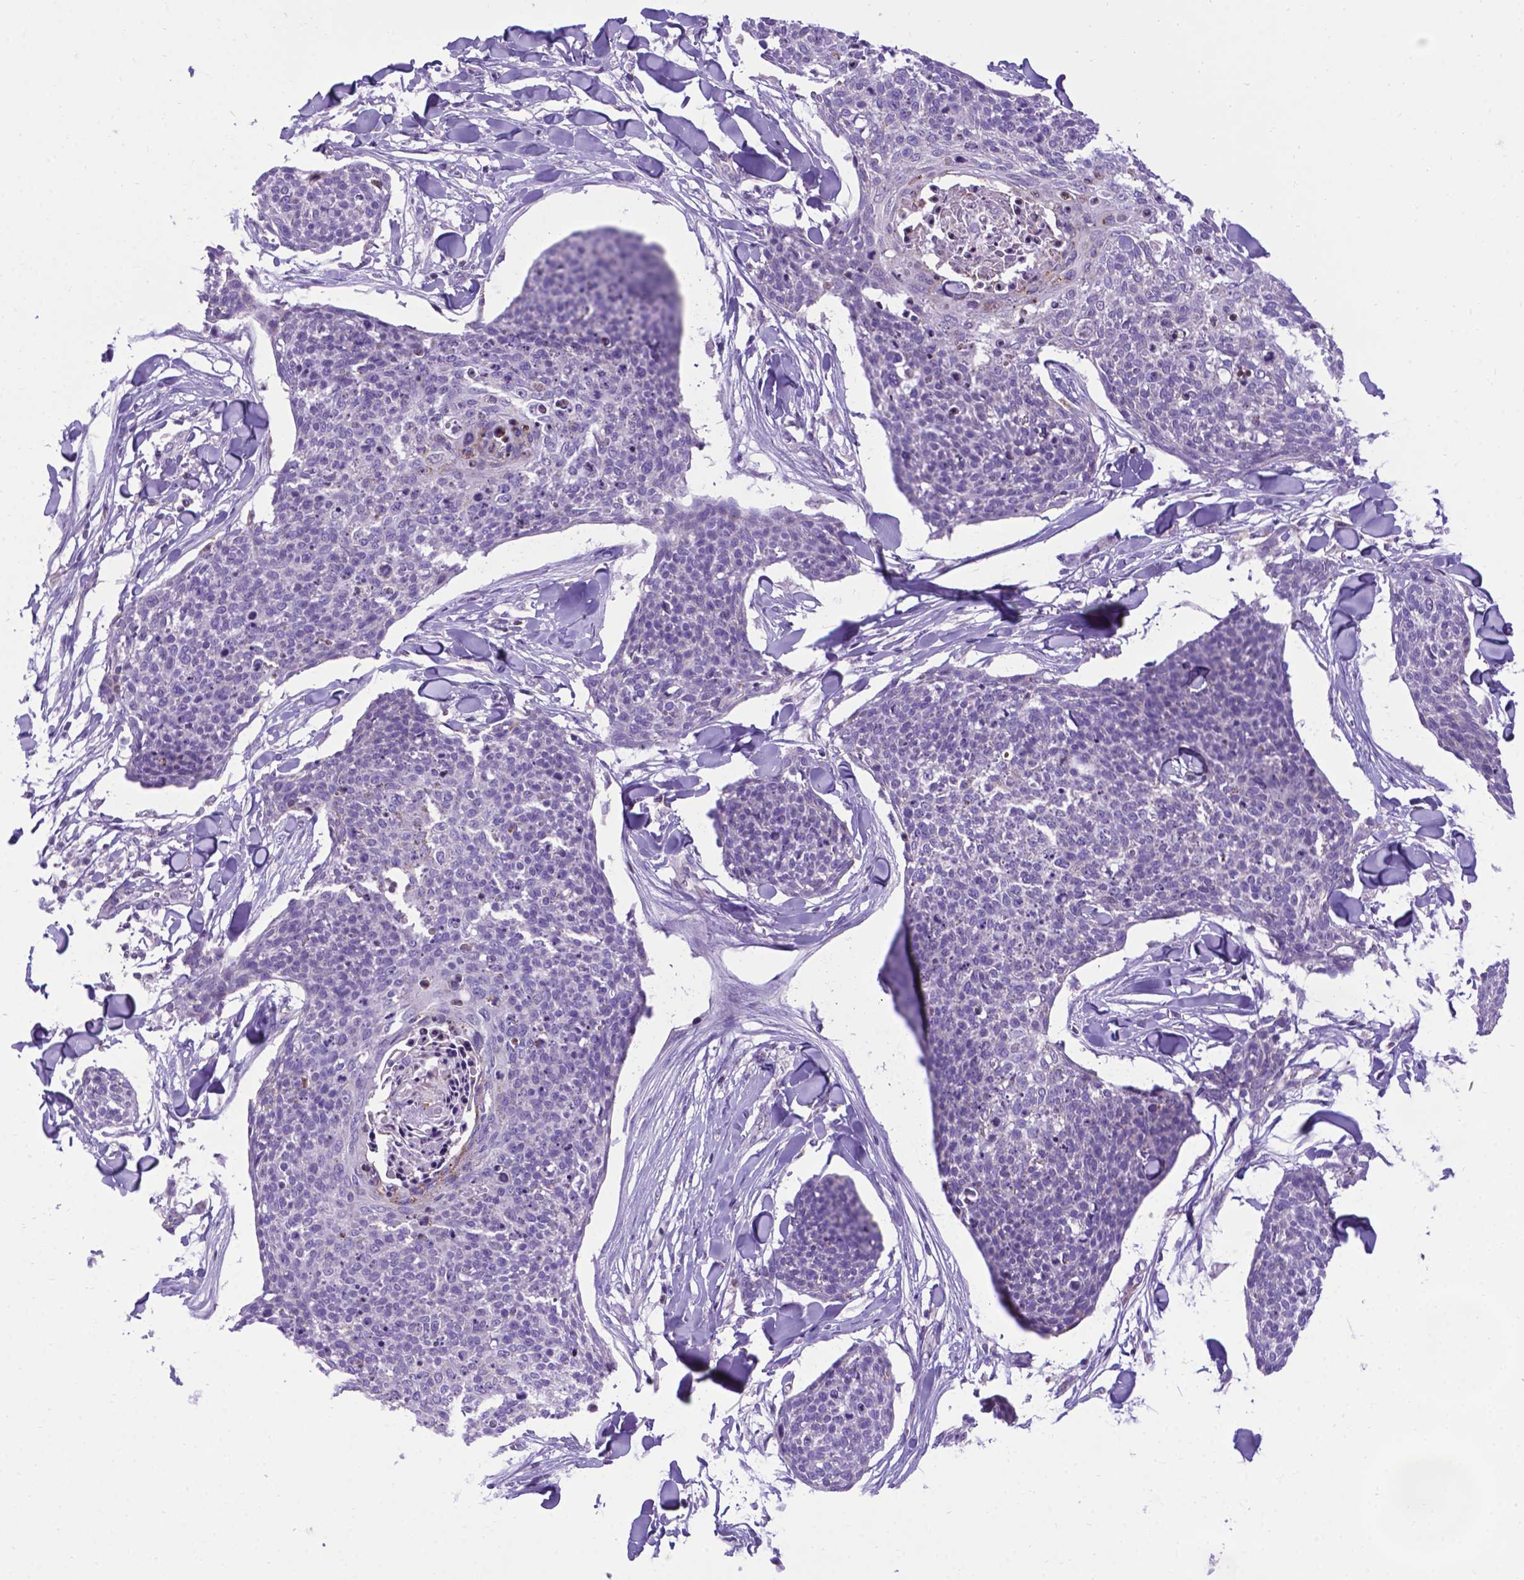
{"staining": {"intensity": "negative", "quantity": "none", "location": "none"}, "tissue": "skin cancer", "cell_type": "Tumor cells", "image_type": "cancer", "snomed": [{"axis": "morphology", "description": "Squamous cell carcinoma, NOS"}, {"axis": "topography", "description": "Skin"}, {"axis": "topography", "description": "Vulva"}], "caption": "Immunohistochemical staining of squamous cell carcinoma (skin) demonstrates no significant expression in tumor cells.", "gene": "POU3F3", "patient": {"sex": "female", "age": 75}}